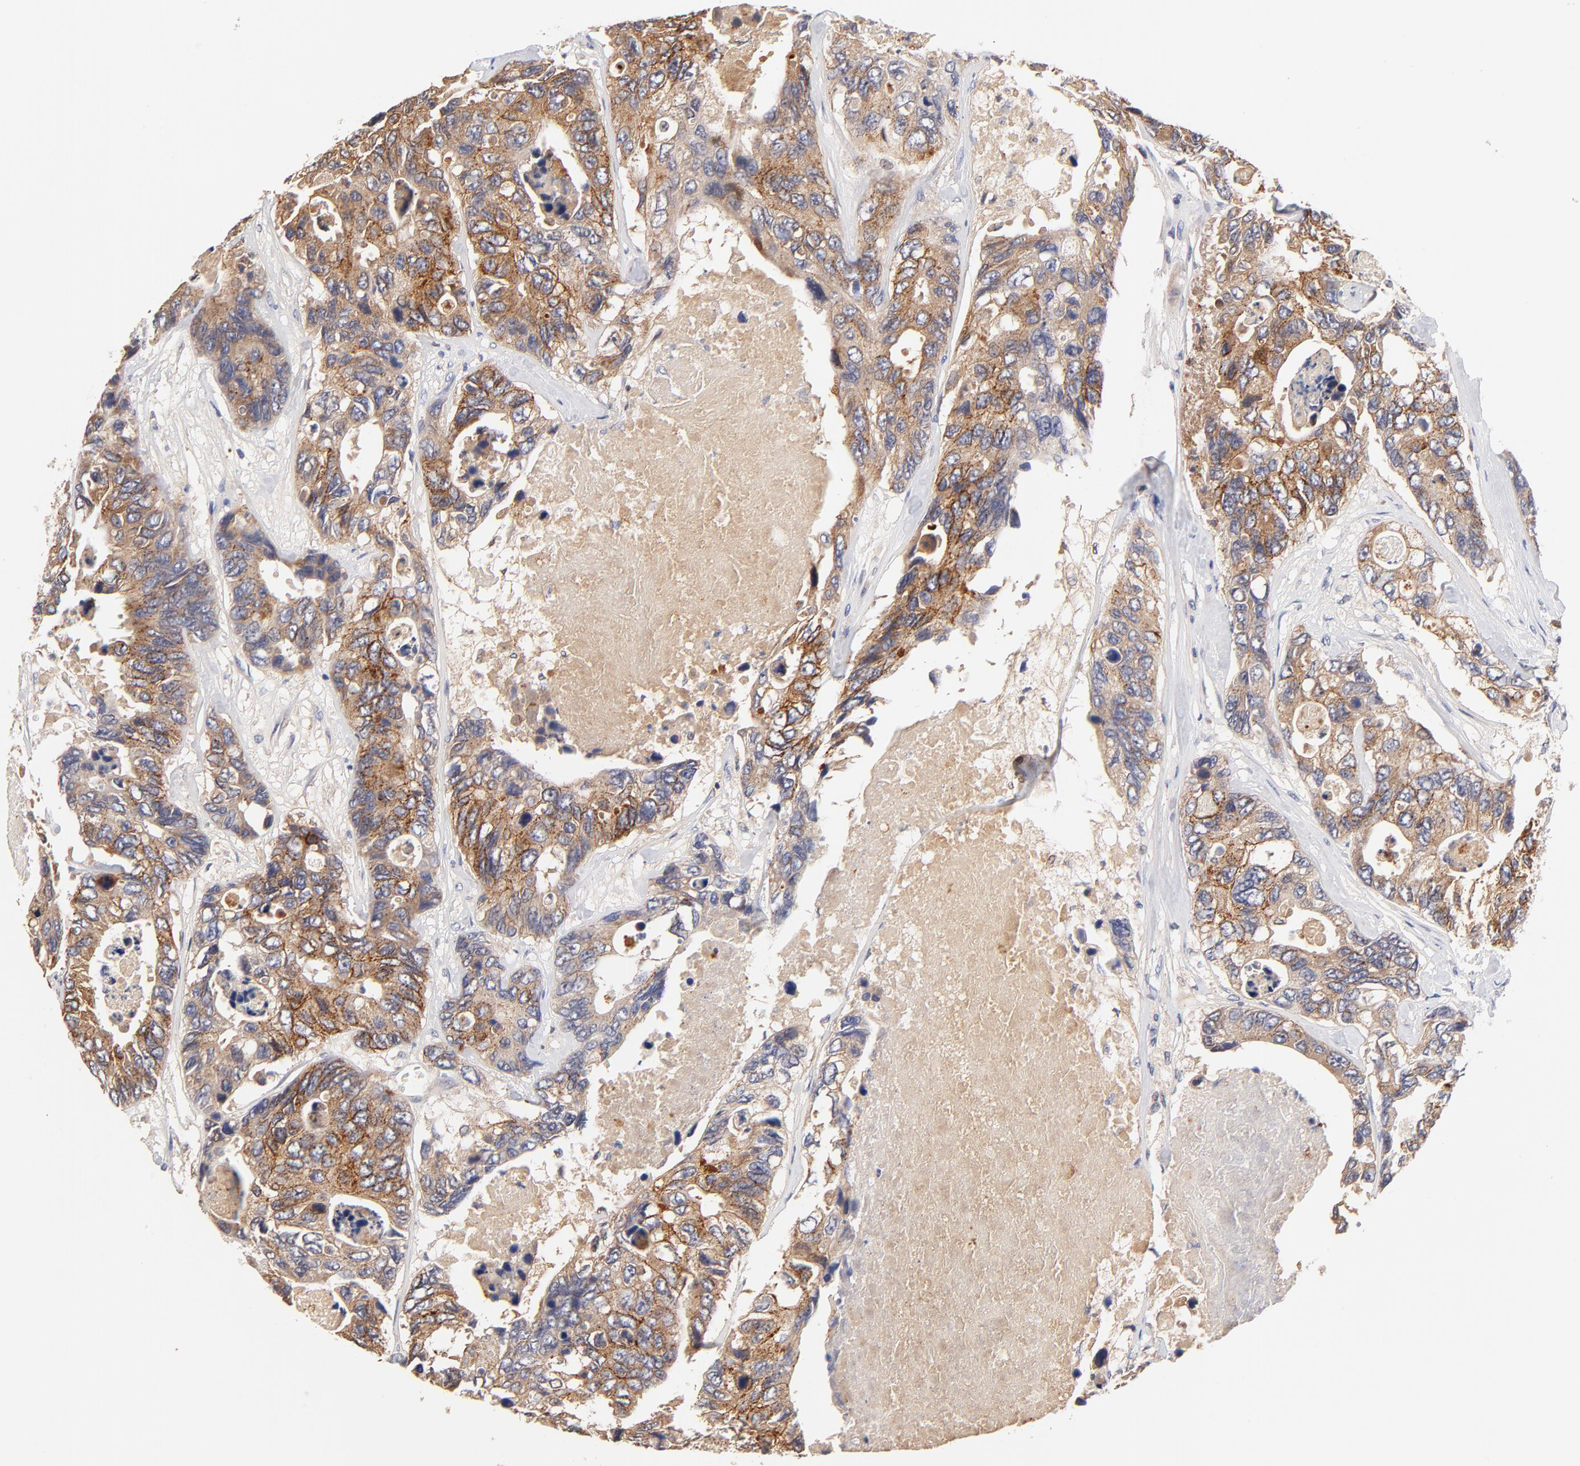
{"staining": {"intensity": "strong", "quantity": ">75%", "location": "cytoplasmic/membranous"}, "tissue": "colorectal cancer", "cell_type": "Tumor cells", "image_type": "cancer", "snomed": [{"axis": "morphology", "description": "Adenocarcinoma, NOS"}, {"axis": "topography", "description": "Colon"}], "caption": "This photomicrograph demonstrates IHC staining of colorectal cancer (adenocarcinoma), with high strong cytoplasmic/membranous staining in approximately >75% of tumor cells.", "gene": "PTK7", "patient": {"sex": "female", "age": 86}}